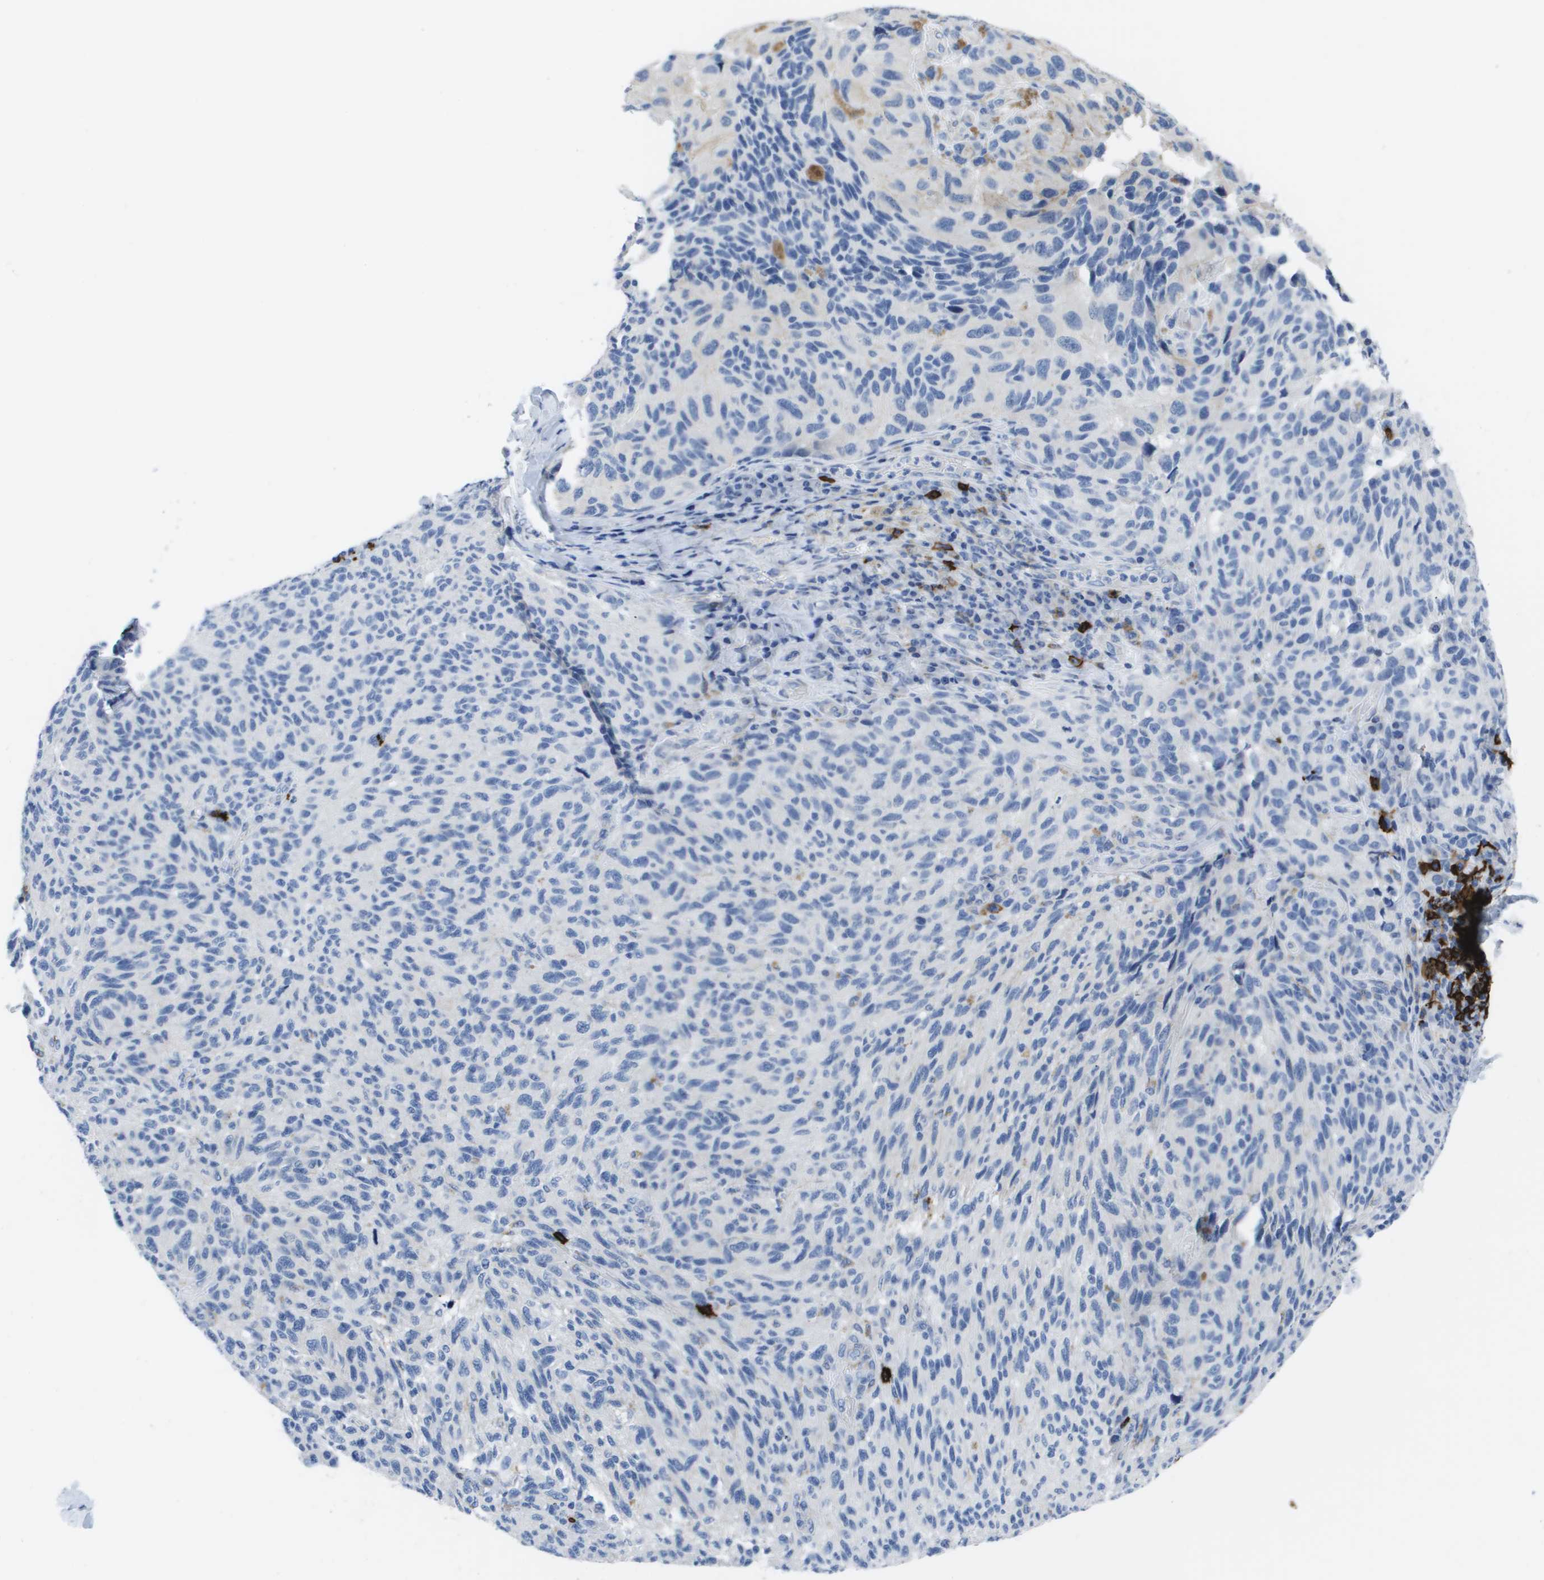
{"staining": {"intensity": "negative", "quantity": "none", "location": "none"}, "tissue": "melanoma", "cell_type": "Tumor cells", "image_type": "cancer", "snomed": [{"axis": "morphology", "description": "Malignant melanoma, NOS"}, {"axis": "topography", "description": "Skin"}], "caption": "The IHC histopathology image has no significant staining in tumor cells of melanoma tissue. (Immunohistochemistry, brightfield microscopy, high magnification).", "gene": "MS4A1", "patient": {"sex": "female", "age": 73}}